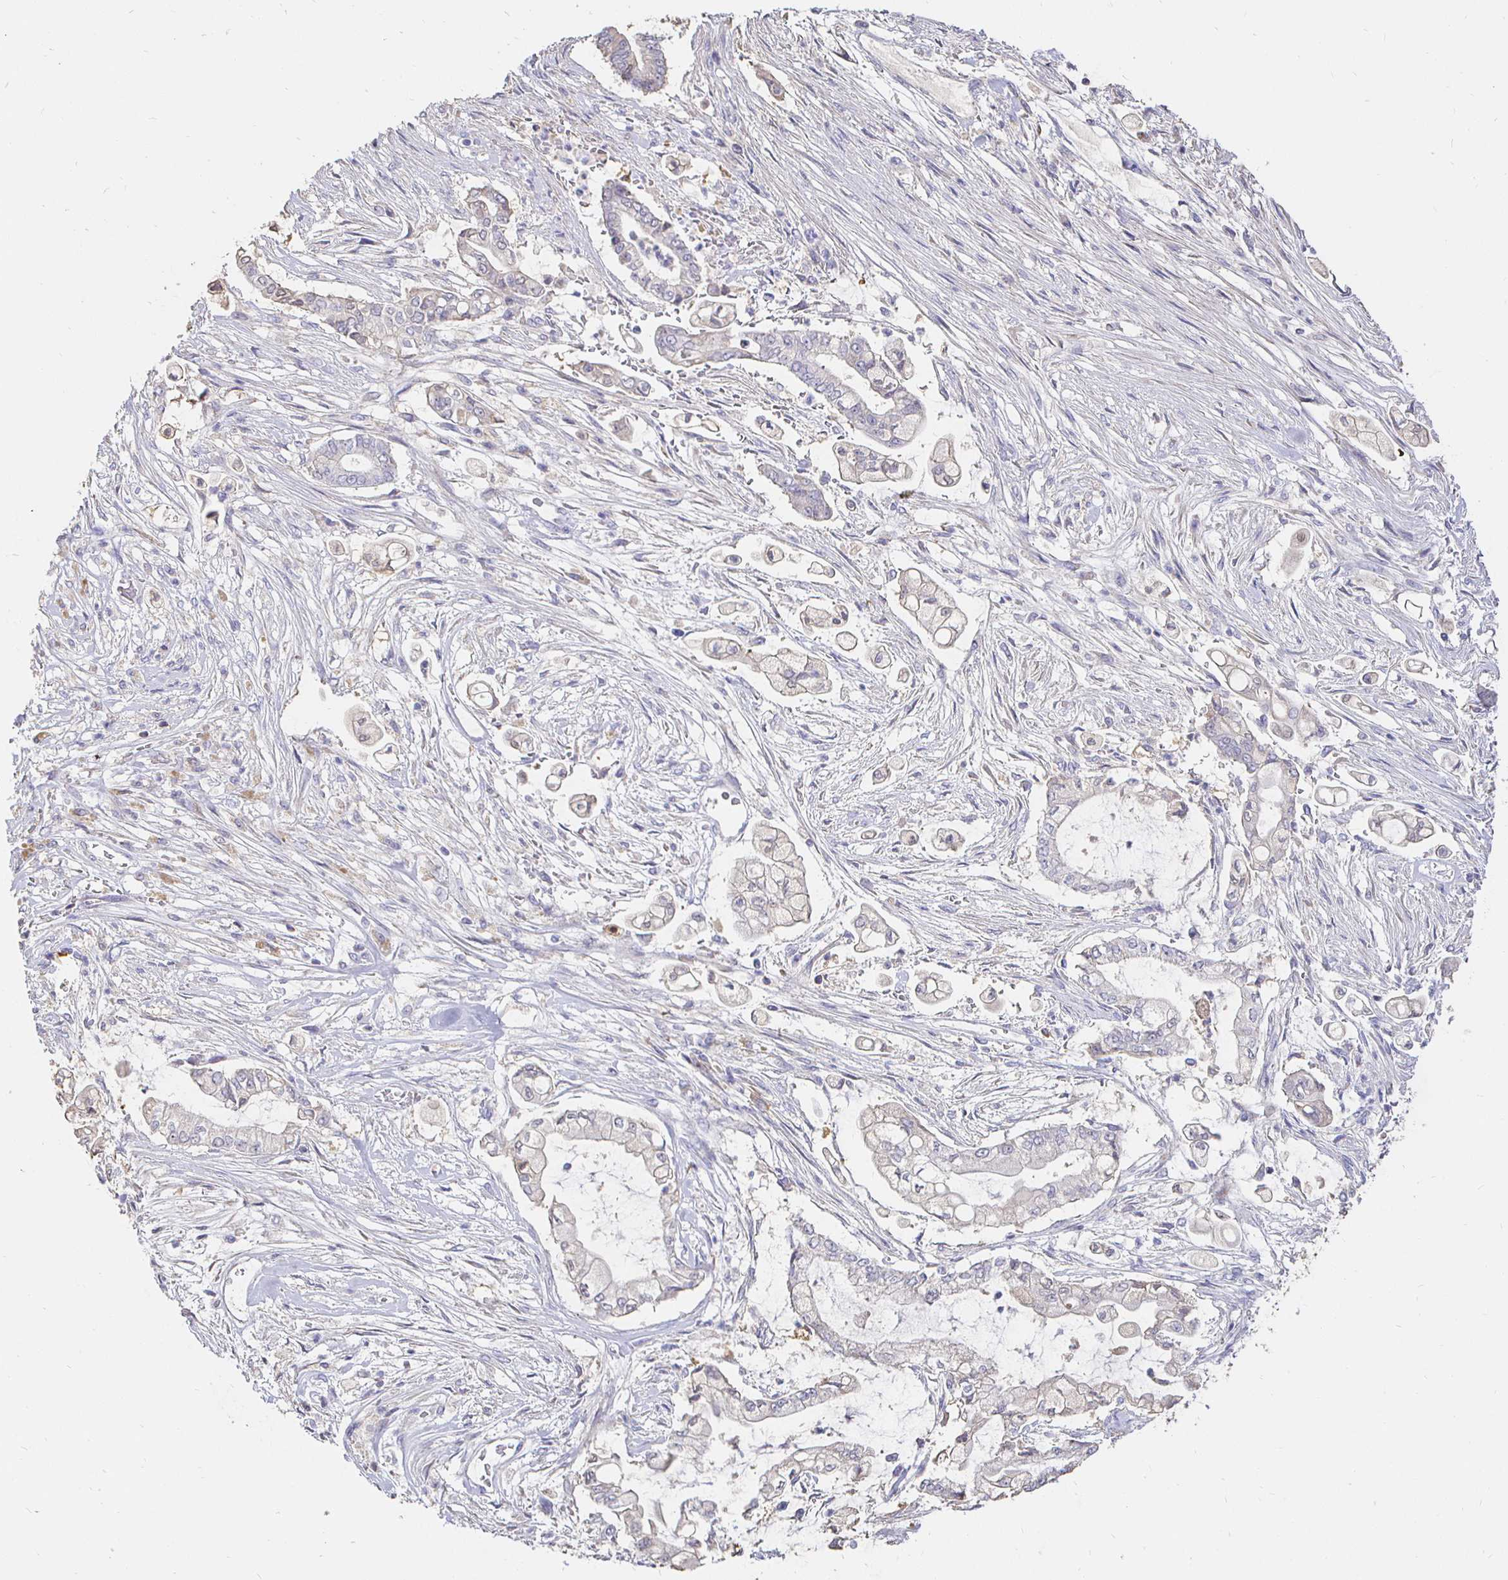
{"staining": {"intensity": "weak", "quantity": "<25%", "location": "cytoplasmic/membranous"}, "tissue": "pancreatic cancer", "cell_type": "Tumor cells", "image_type": "cancer", "snomed": [{"axis": "morphology", "description": "Adenocarcinoma, NOS"}, {"axis": "topography", "description": "Pancreas"}], "caption": "Human pancreatic adenocarcinoma stained for a protein using IHC demonstrates no expression in tumor cells.", "gene": "CXCR3", "patient": {"sex": "female", "age": 69}}